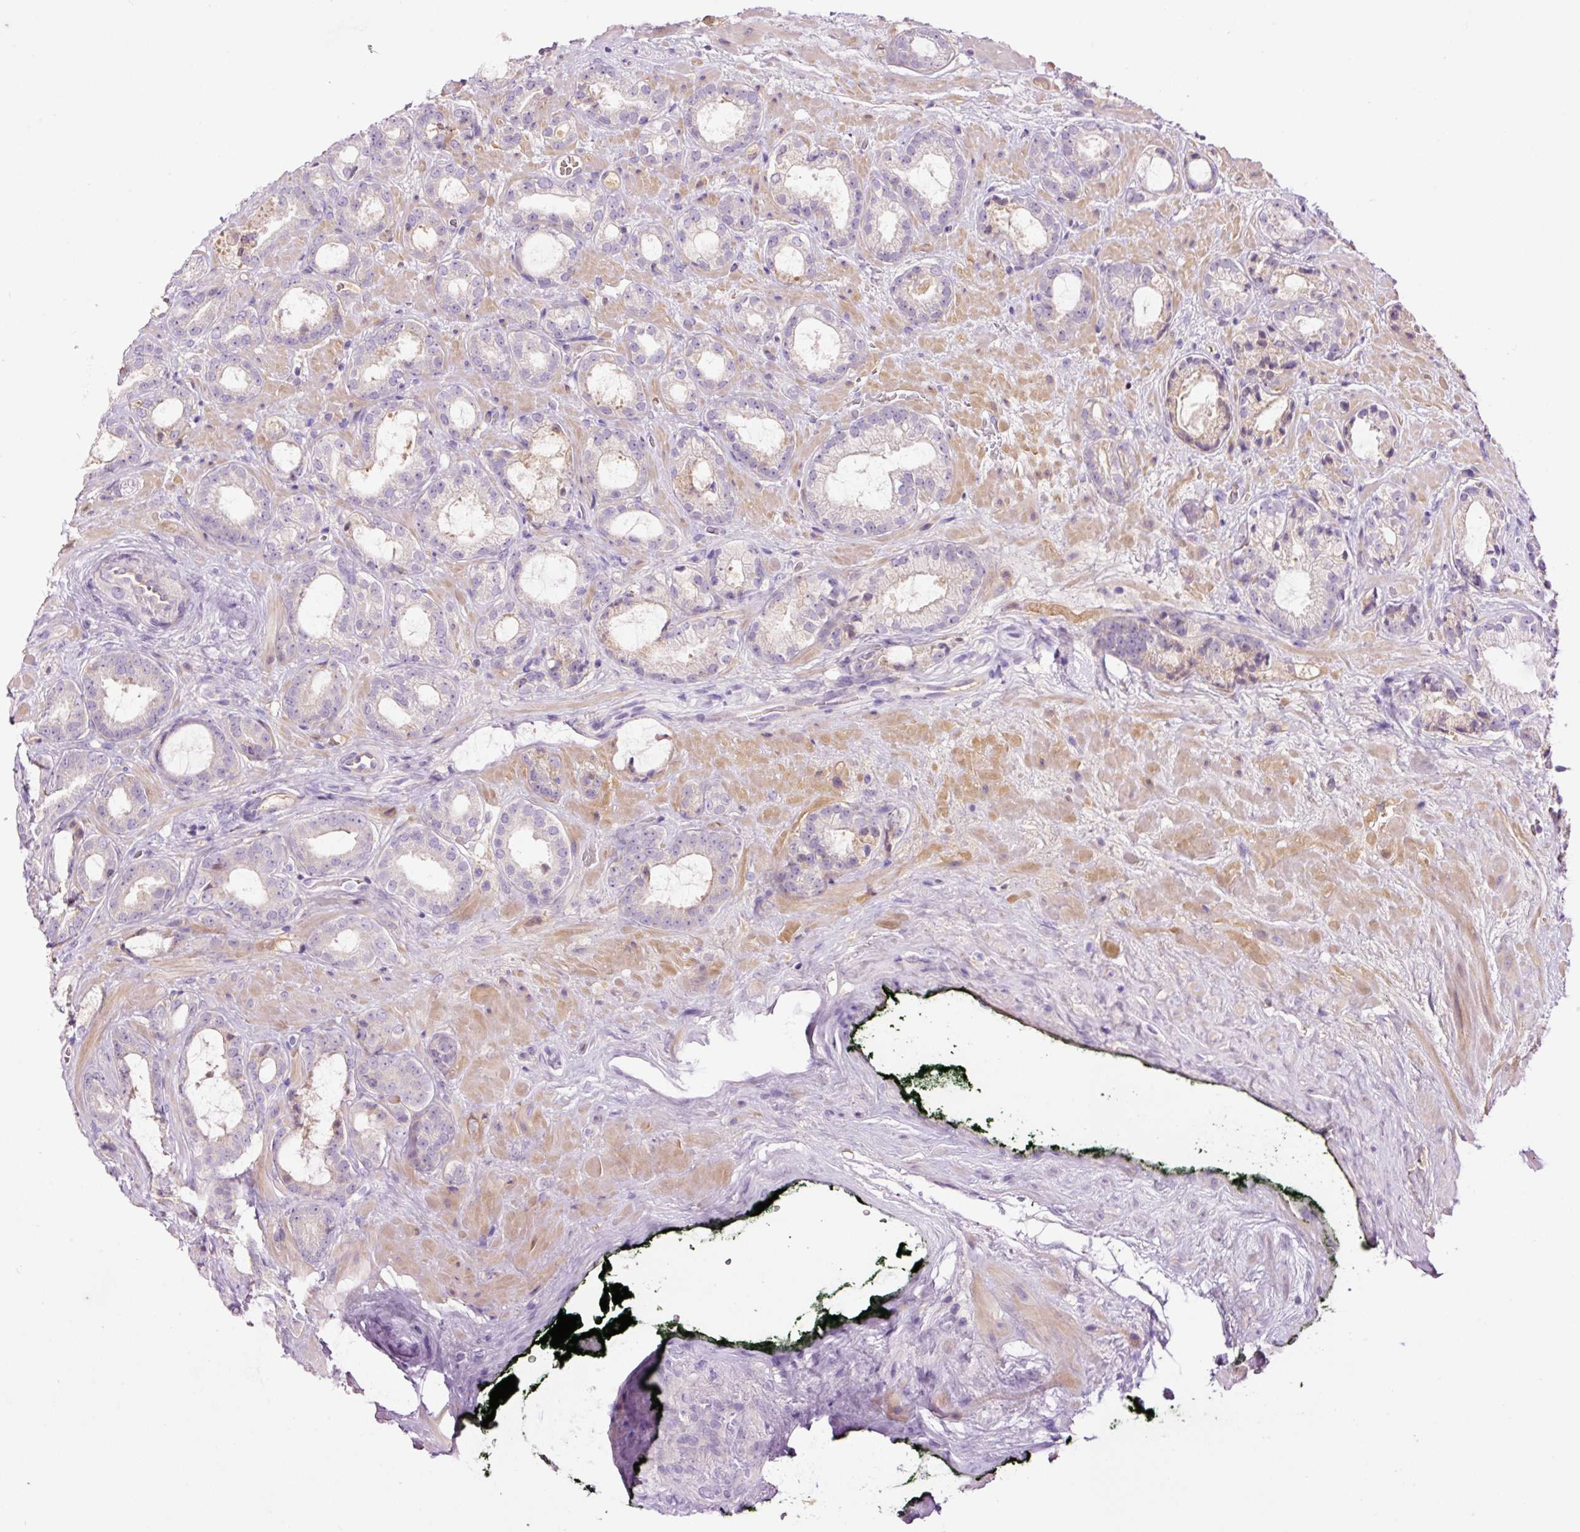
{"staining": {"intensity": "negative", "quantity": "none", "location": "none"}, "tissue": "prostate cancer", "cell_type": "Tumor cells", "image_type": "cancer", "snomed": [{"axis": "morphology", "description": "Adenocarcinoma, Low grade"}, {"axis": "topography", "description": "Prostate"}], "caption": "Immunohistochemistry of human prostate cancer reveals no staining in tumor cells.", "gene": "DPPA4", "patient": {"sex": "male", "age": 62}}